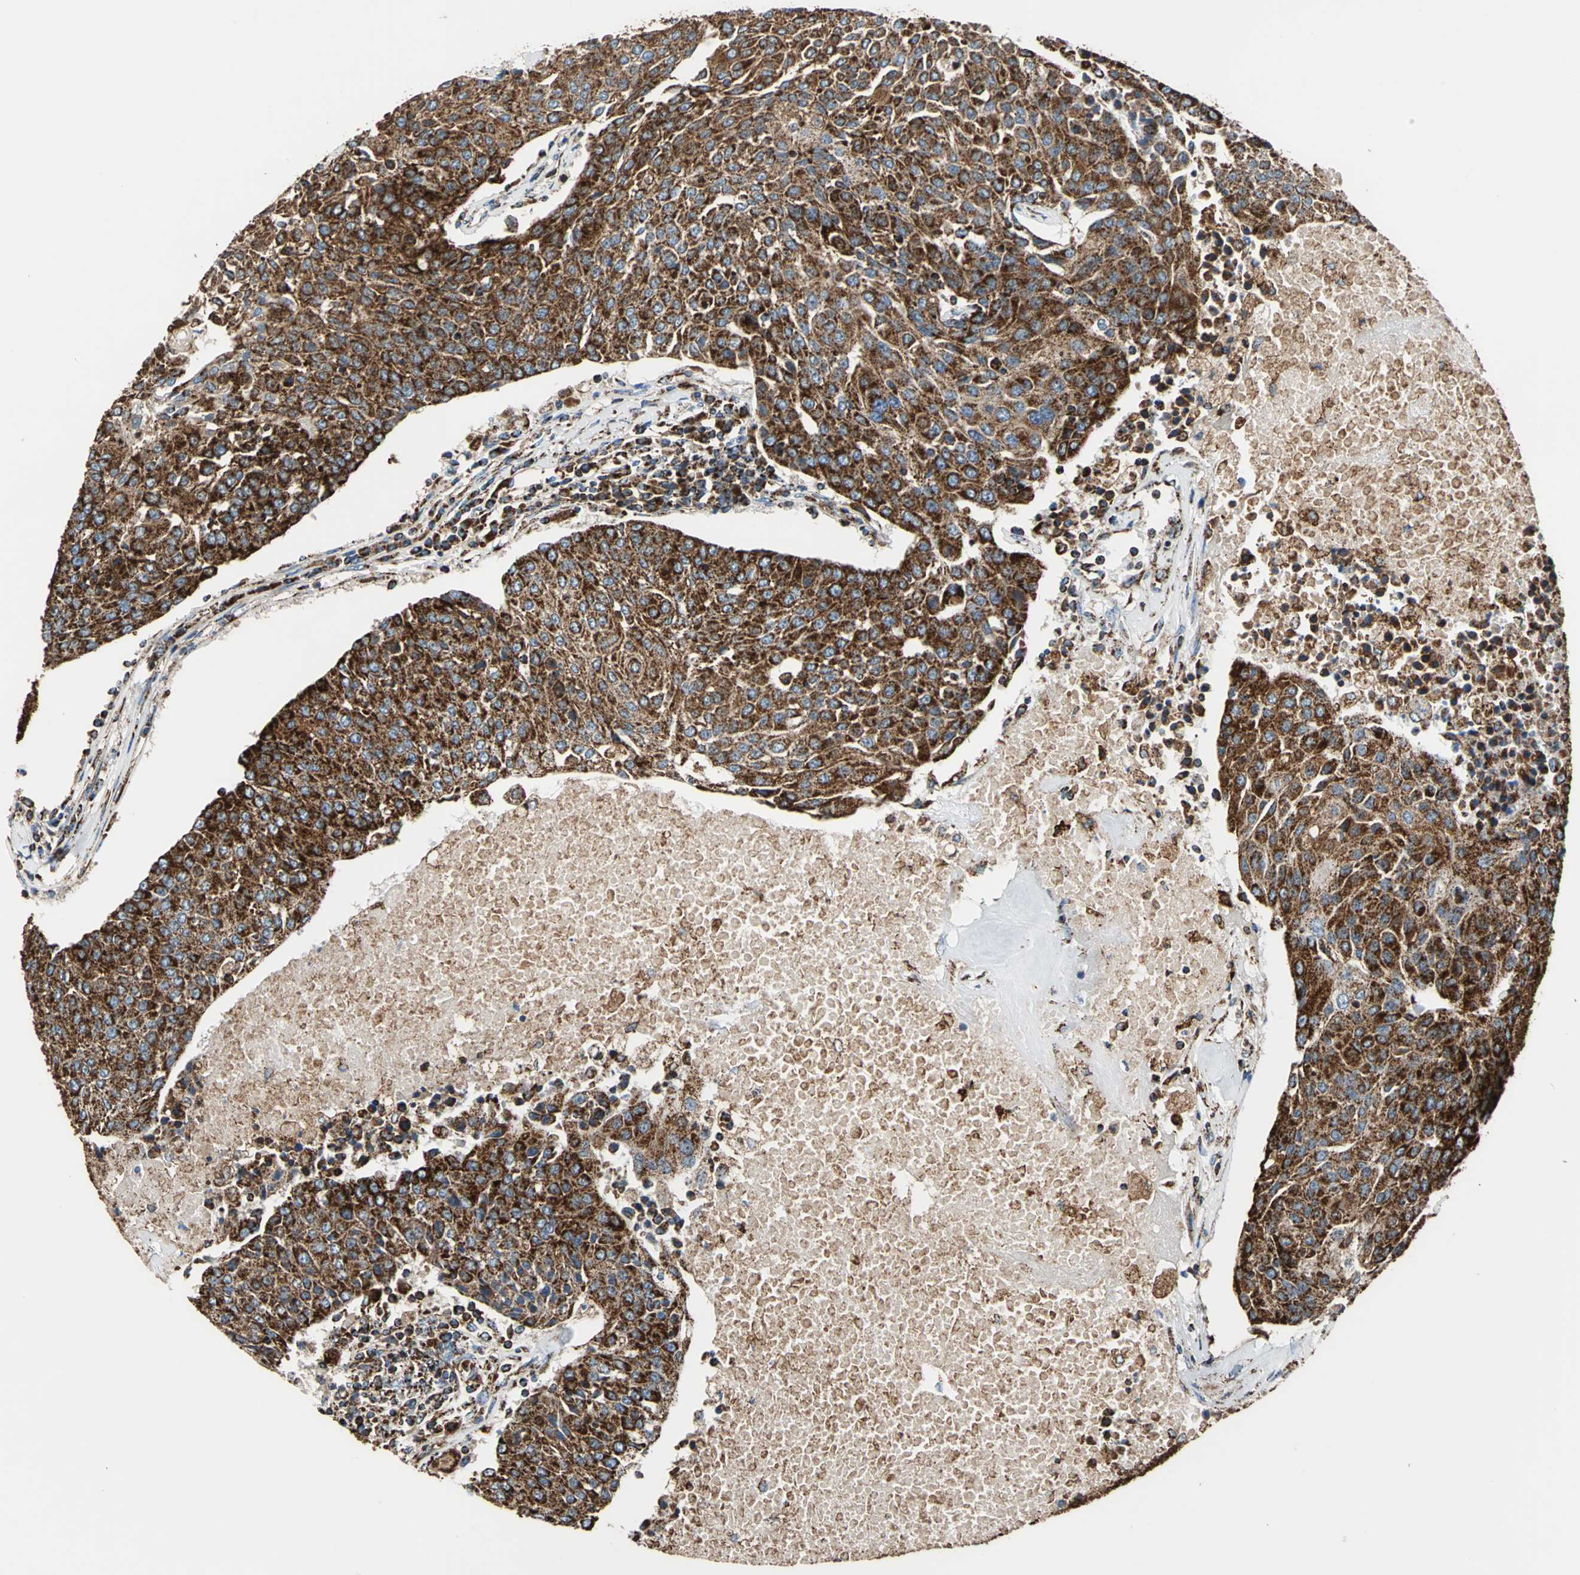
{"staining": {"intensity": "strong", "quantity": ">75%", "location": "cytoplasmic/membranous"}, "tissue": "urothelial cancer", "cell_type": "Tumor cells", "image_type": "cancer", "snomed": [{"axis": "morphology", "description": "Urothelial carcinoma, High grade"}, {"axis": "topography", "description": "Urinary bladder"}], "caption": "Human urothelial carcinoma (high-grade) stained with a protein marker shows strong staining in tumor cells.", "gene": "ECH1", "patient": {"sex": "female", "age": 85}}